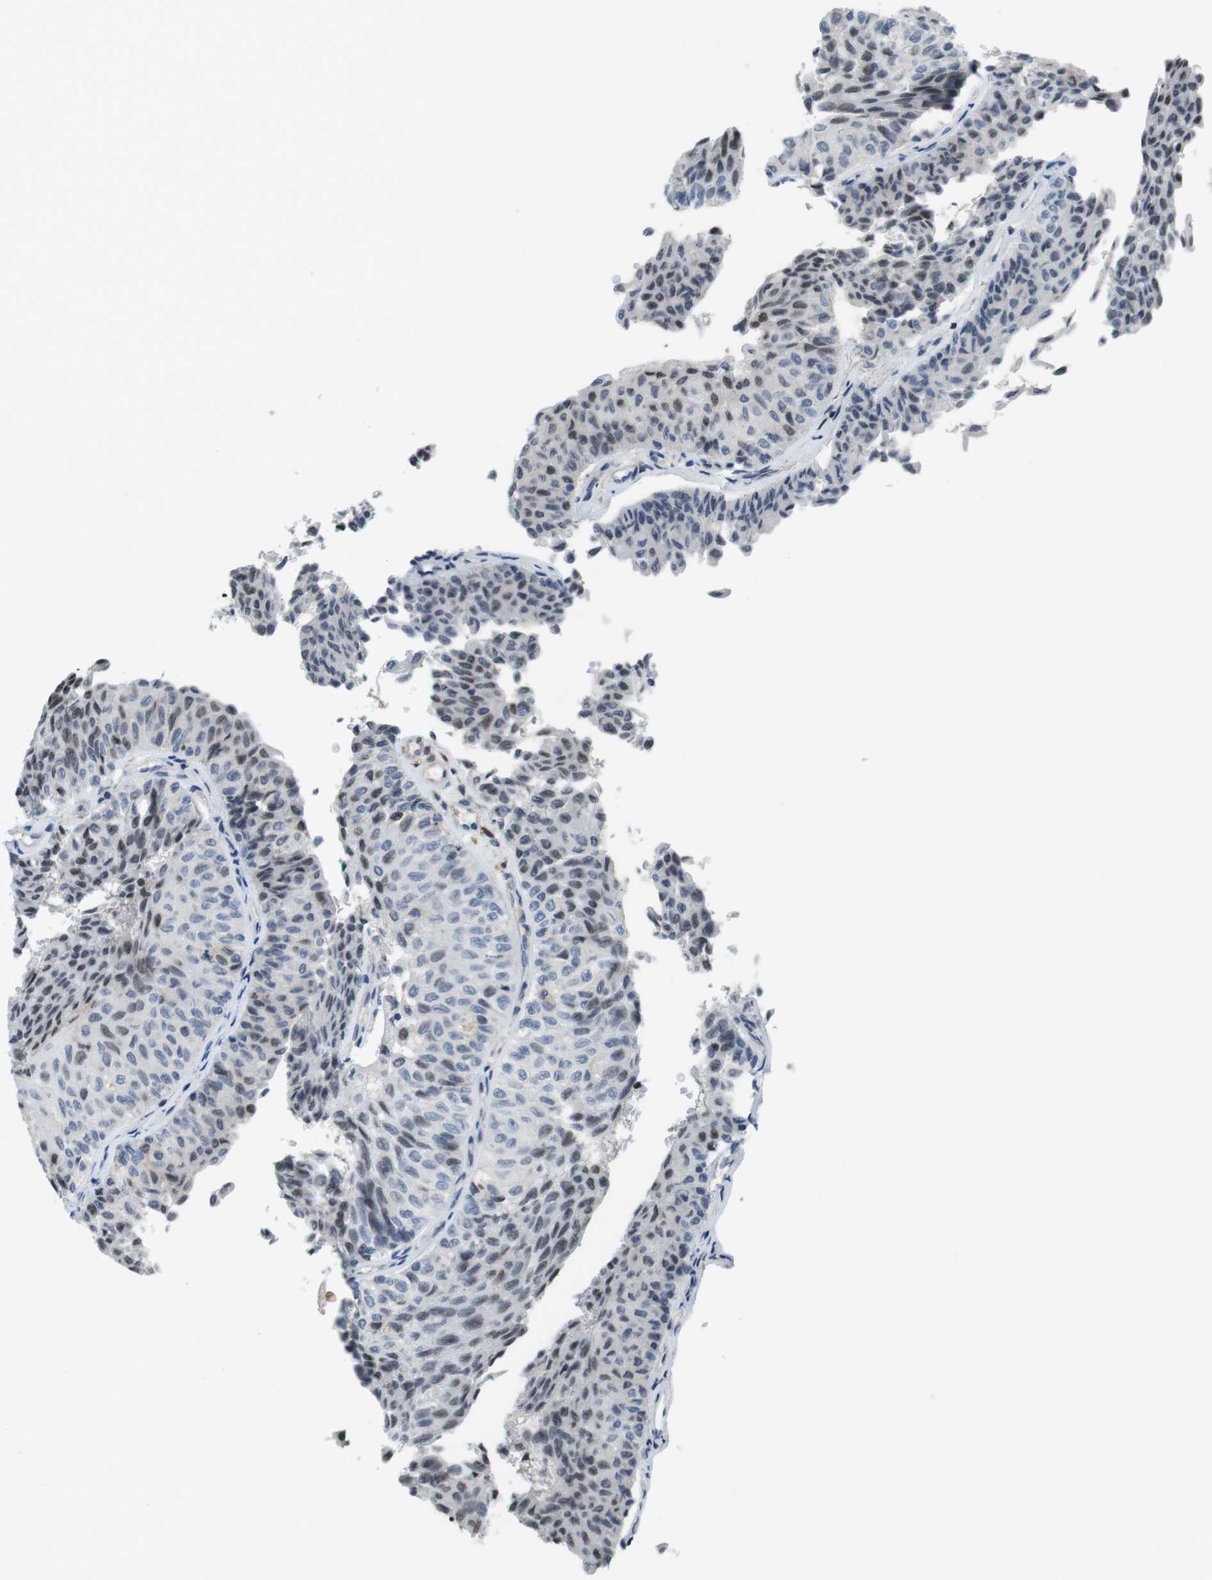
{"staining": {"intensity": "weak", "quantity": "25%-75%", "location": "nuclear"}, "tissue": "urothelial cancer", "cell_type": "Tumor cells", "image_type": "cancer", "snomed": [{"axis": "morphology", "description": "Urothelial carcinoma, Low grade"}, {"axis": "topography", "description": "Urinary bladder"}], "caption": "Immunohistochemical staining of urothelial carcinoma (low-grade) exhibits weak nuclear protein positivity in approximately 25%-75% of tumor cells.", "gene": "PCDH10", "patient": {"sex": "male", "age": 78}}